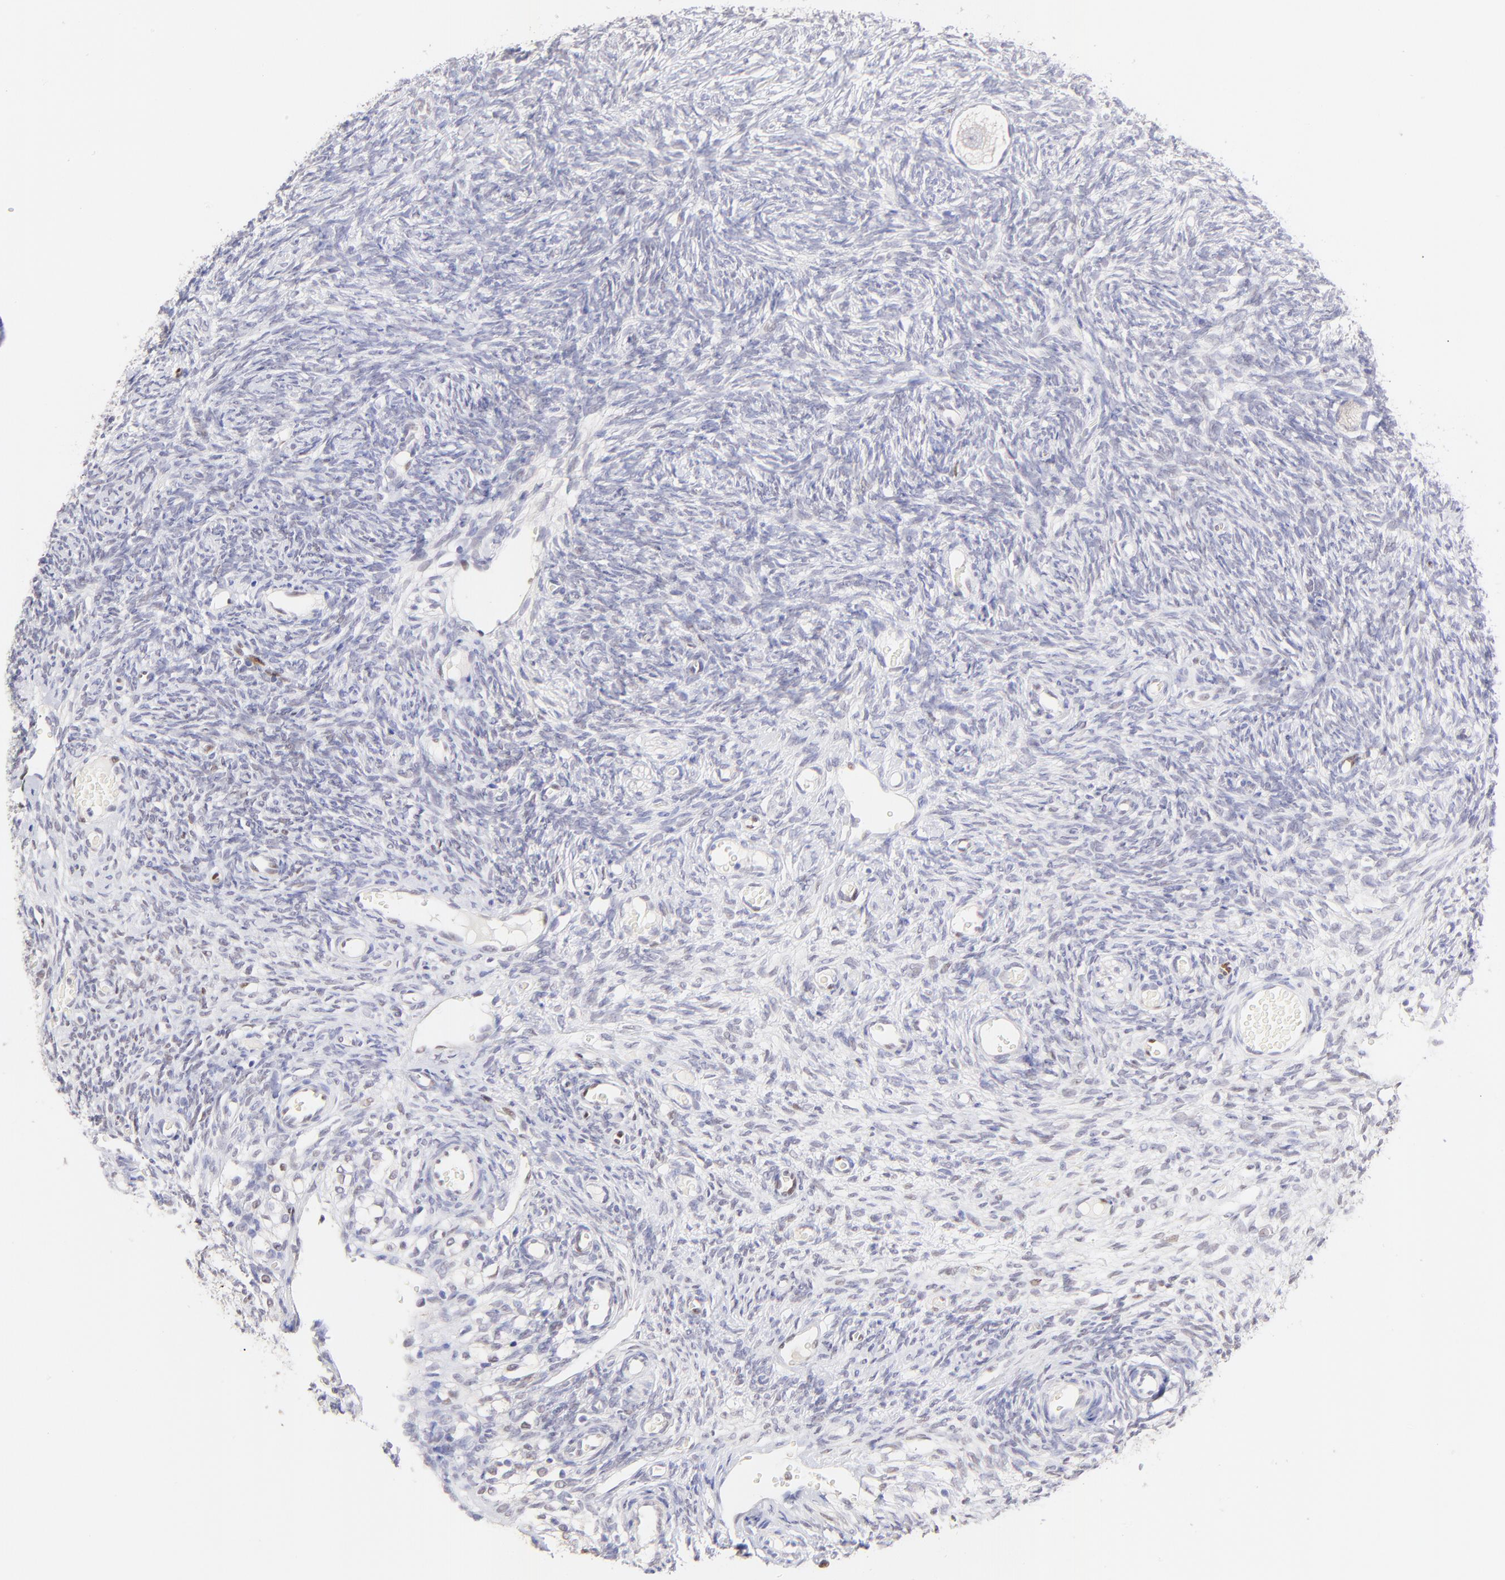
{"staining": {"intensity": "negative", "quantity": "none", "location": "none"}, "tissue": "ovary", "cell_type": "Follicle cells", "image_type": "normal", "snomed": [{"axis": "morphology", "description": "Normal tissue, NOS"}, {"axis": "topography", "description": "Ovary"}], "caption": "A photomicrograph of human ovary is negative for staining in follicle cells. Nuclei are stained in blue.", "gene": "KLF4", "patient": {"sex": "female", "age": 35}}